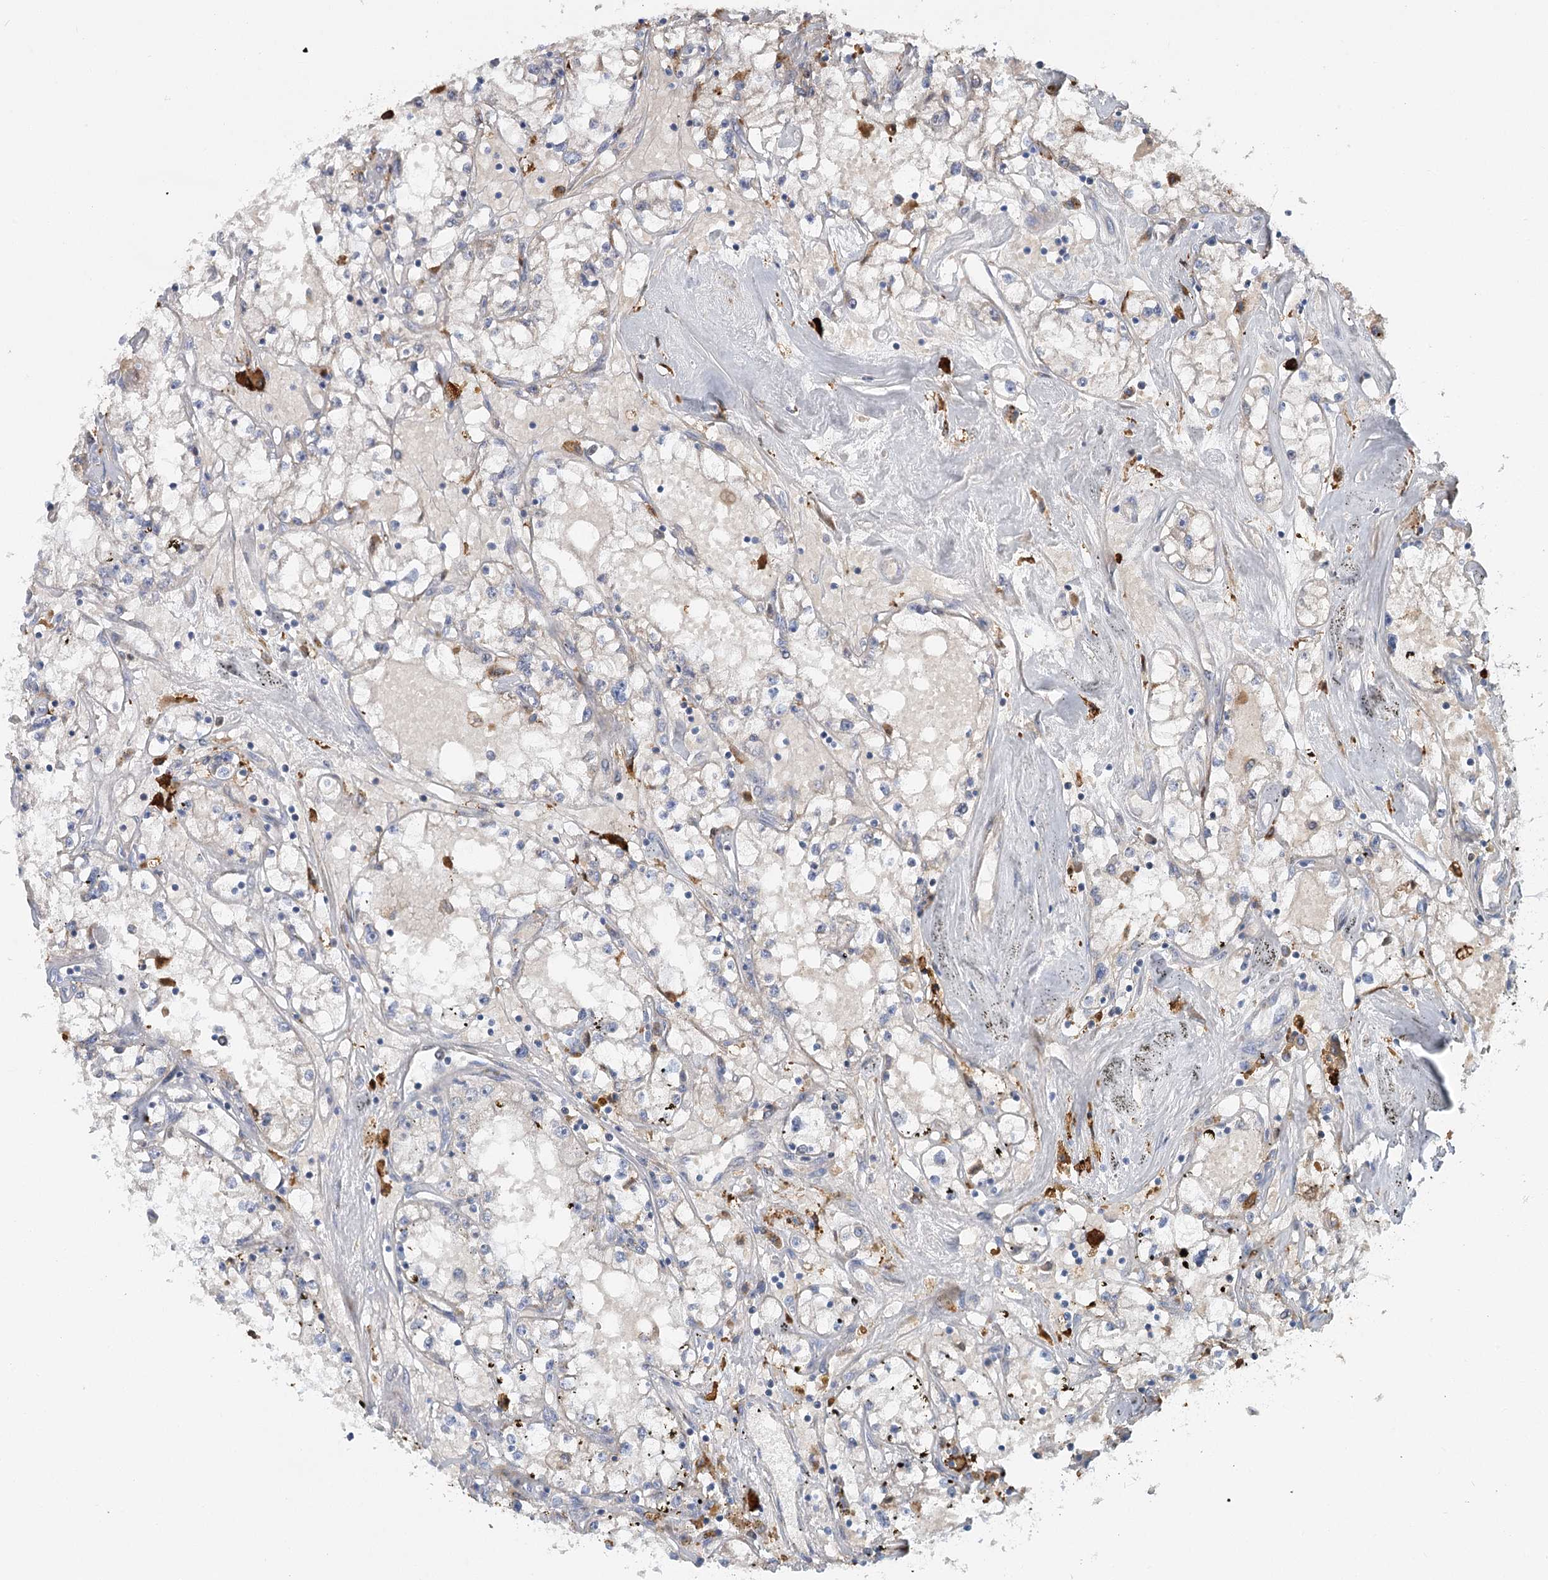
{"staining": {"intensity": "moderate", "quantity": "<25%", "location": "cytoplasmic/membranous"}, "tissue": "renal cancer", "cell_type": "Tumor cells", "image_type": "cancer", "snomed": [{"axis": "morphology", "description": "Adenocarcinoma, NOS"}, {"axis": "topography", "description": "Kidney"}], "caption": "Immunohistochemical staining of human renal cancer shows low levels of moderate cytoplasmic/membranous staining in approximately <25% of tumor cells.", "gene": "CIB4", "patient": {"sex": "male", "age": 56}}